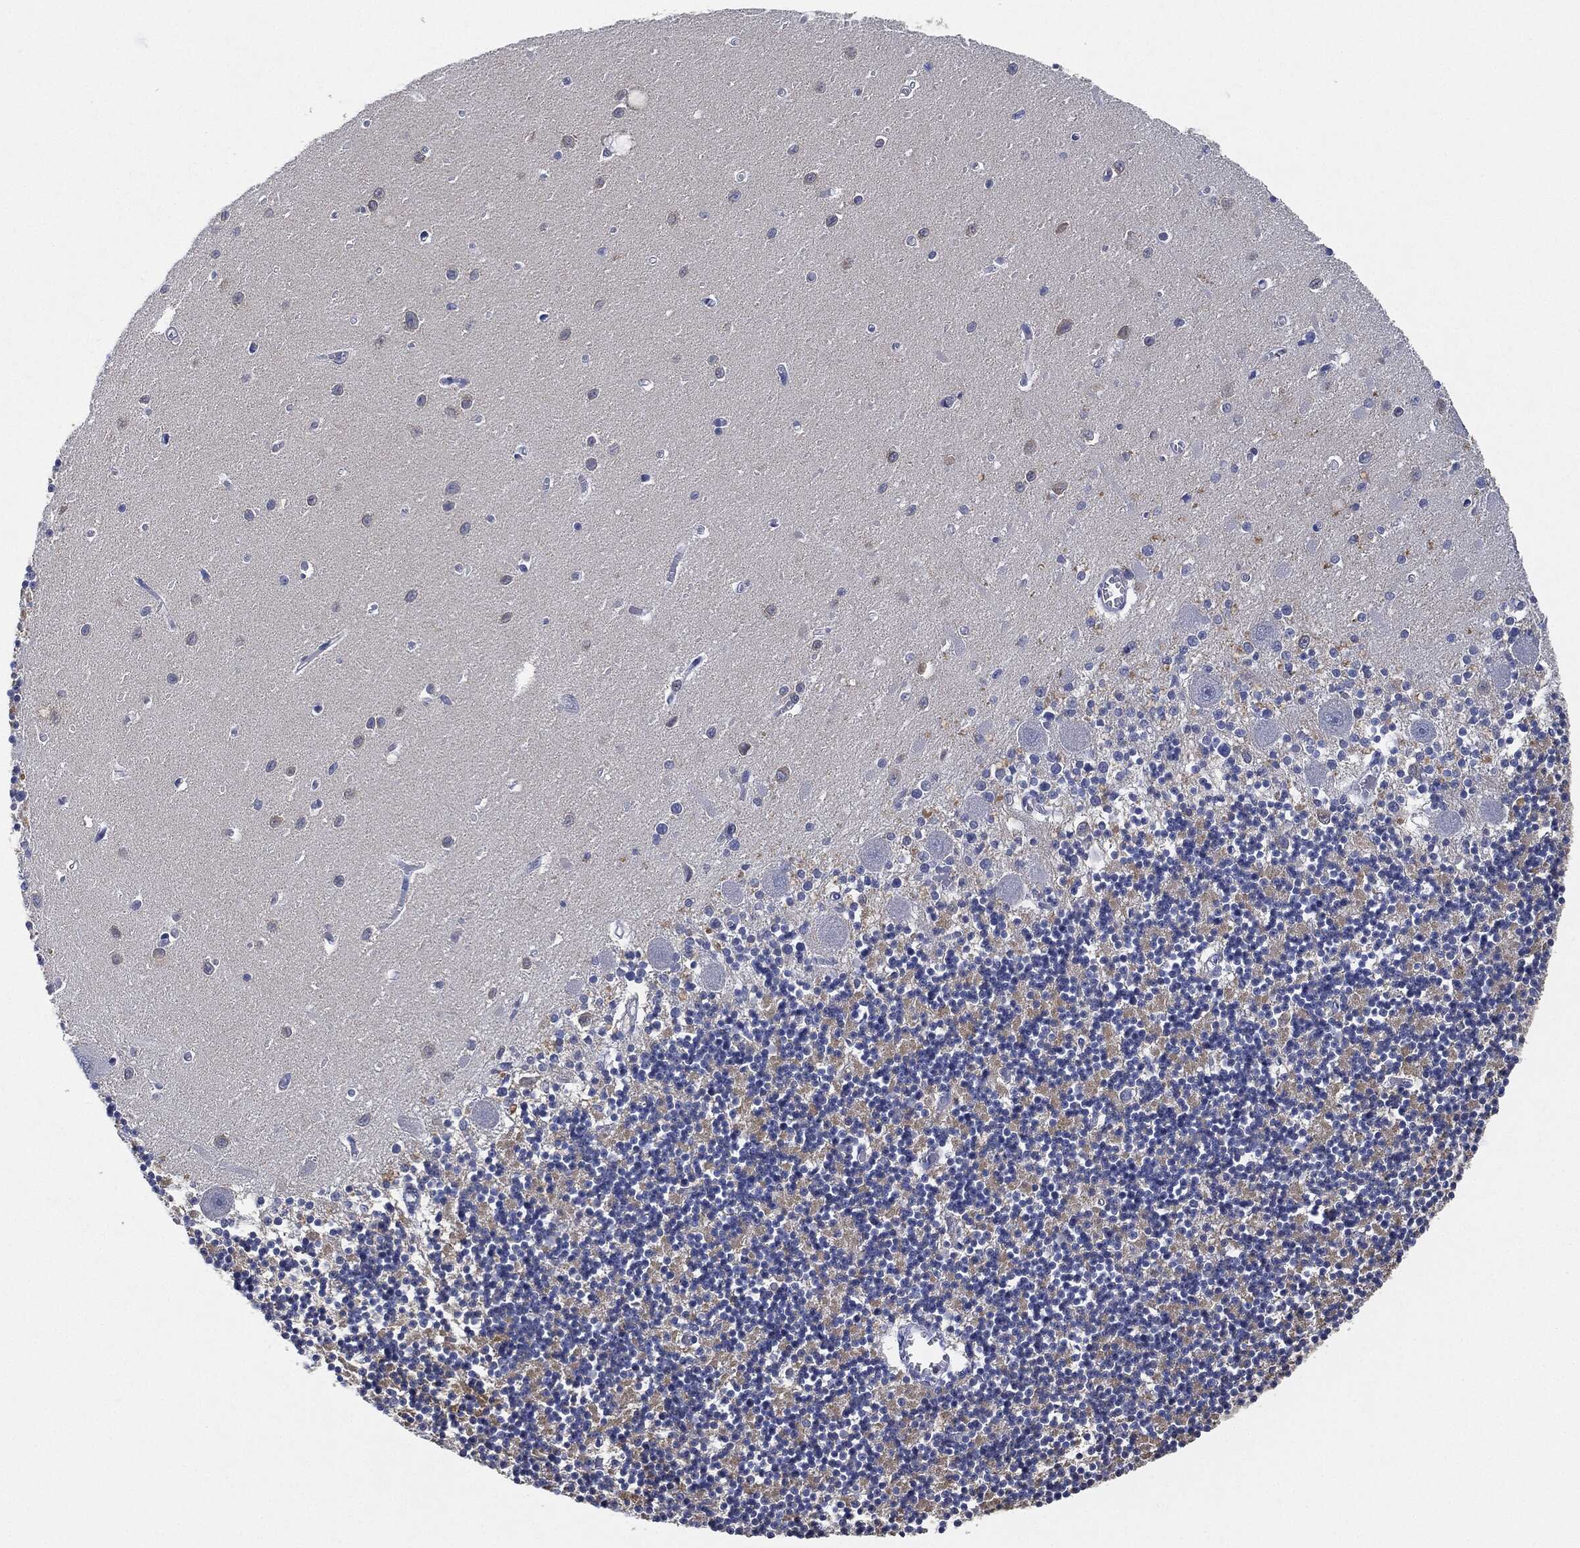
{"staining": {"intensity": "negative", "quantity": "none", "location": "none"}, "tissue": "cerebellum", "cell_type": "Cells in granular layer", "image_type": "normal", "snomed": [{"axis": "morphology", "description": "Normal tissue, NOS"}, {"axis": "topography", "description": "Cerebellum"}], "caption": "An immunohistochemistry (IHC) photomicrograph of unremarkable cerebellum is shown. There is no staining in cells in granular layer of cerebellum.", "gene": "NTRK1", "patient": {"sex": "female", "age": 64}}